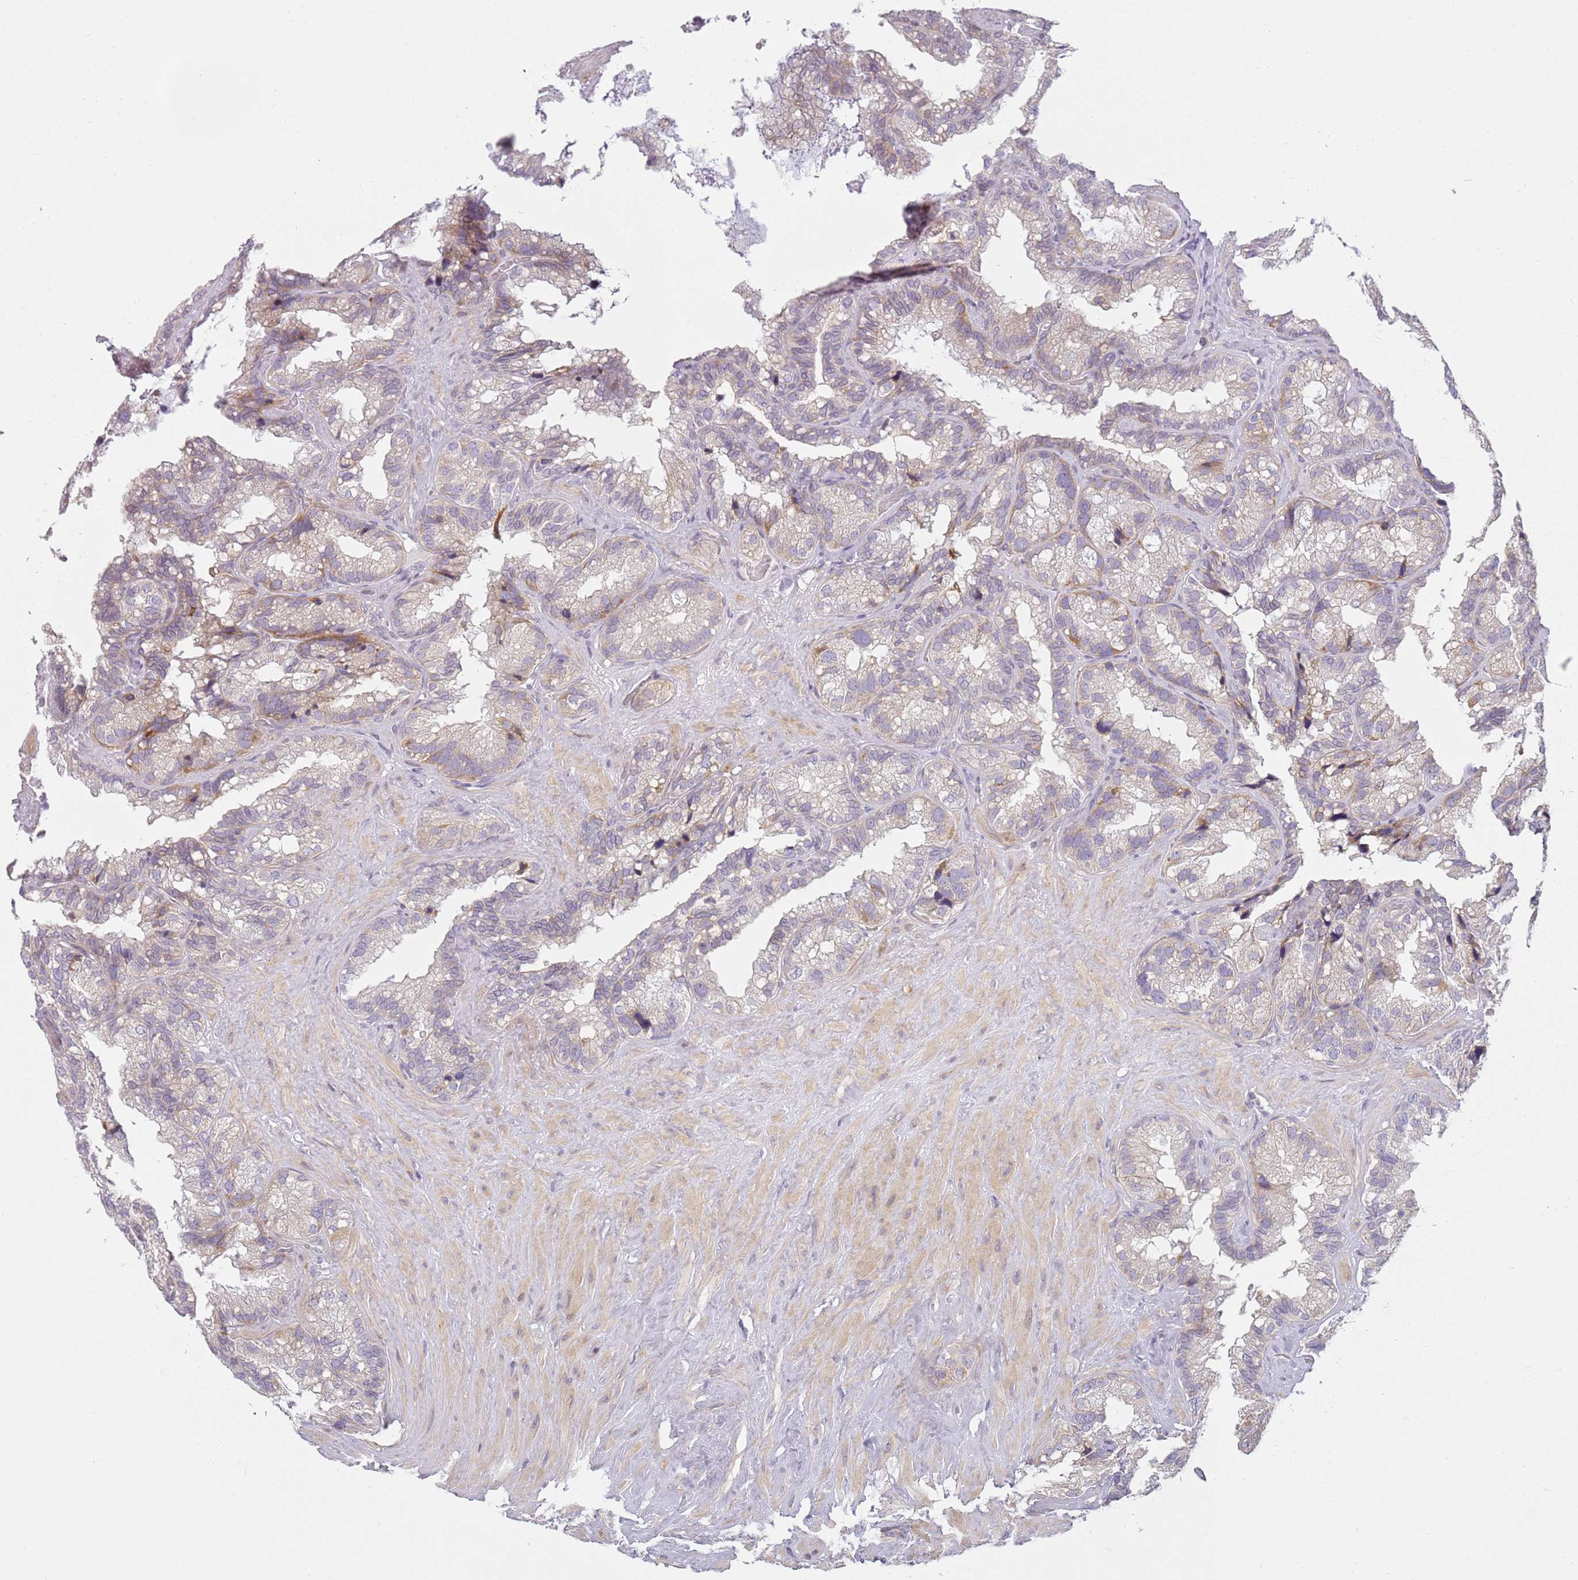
{"staining": {"intensity": "weak", "quantity": "<25%", "location": "cytoplasmic/membranous"}, "tissue": "seminal vesicle", "cell_type": "Glandular cells", "image_type": "normal", "snomed": [{"axis": "morphology", "description": "Normal tissue, NOS"}, {"axis": "topography", "description": "Prostate"}, {"axis": "topography", "description": "Seminal veicle"}], "caption": "Photomicrograph shows no significant protein positivity in glandular cells of normal seminal vesicle. (DAB immunohistochemistry (IHC), high magnification).", "gene": "DEFB116", "patient": {"sex": "male", "age": 68}}